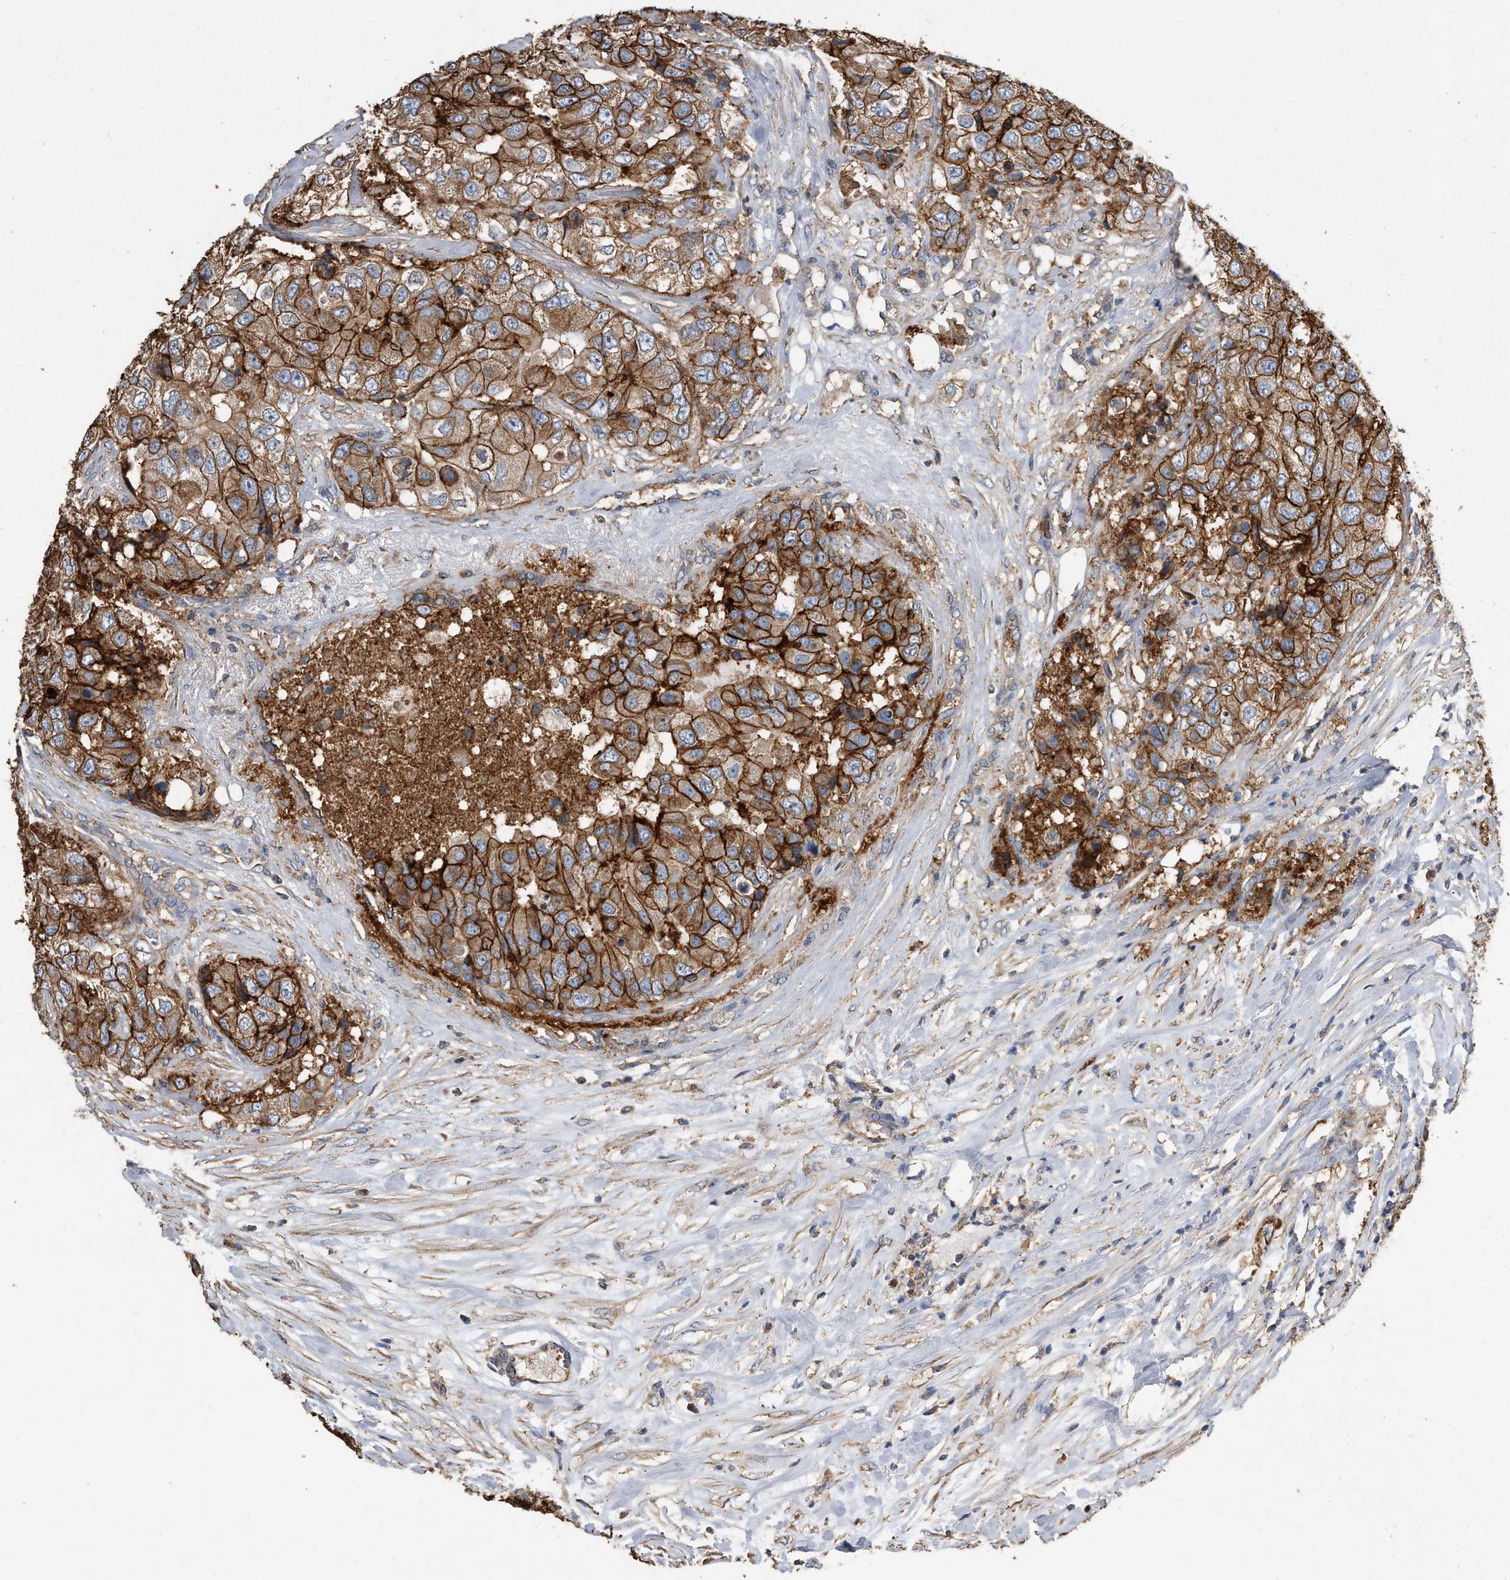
{"staining": {"intensity": "strong", "quantity": ">75%", "location": "cytoplasmic/membranous"}, "tissue": "breast cancer", "cell_type": "Tumor cells", "image_type": "cancer", "snomed": [{"axis": "morphology", "description": "Duct carcinoma"}, {"axis": "topography", "description": "Breast"}], "caption": "This image shows immunohistochemistry (IHC) staining of breast cancer, with high strong cytoplasmic/membranous staining in approximately >75% of tumor cells.", "gene": "CDCP1", "patient": {"sex": "female", "age": 62}}